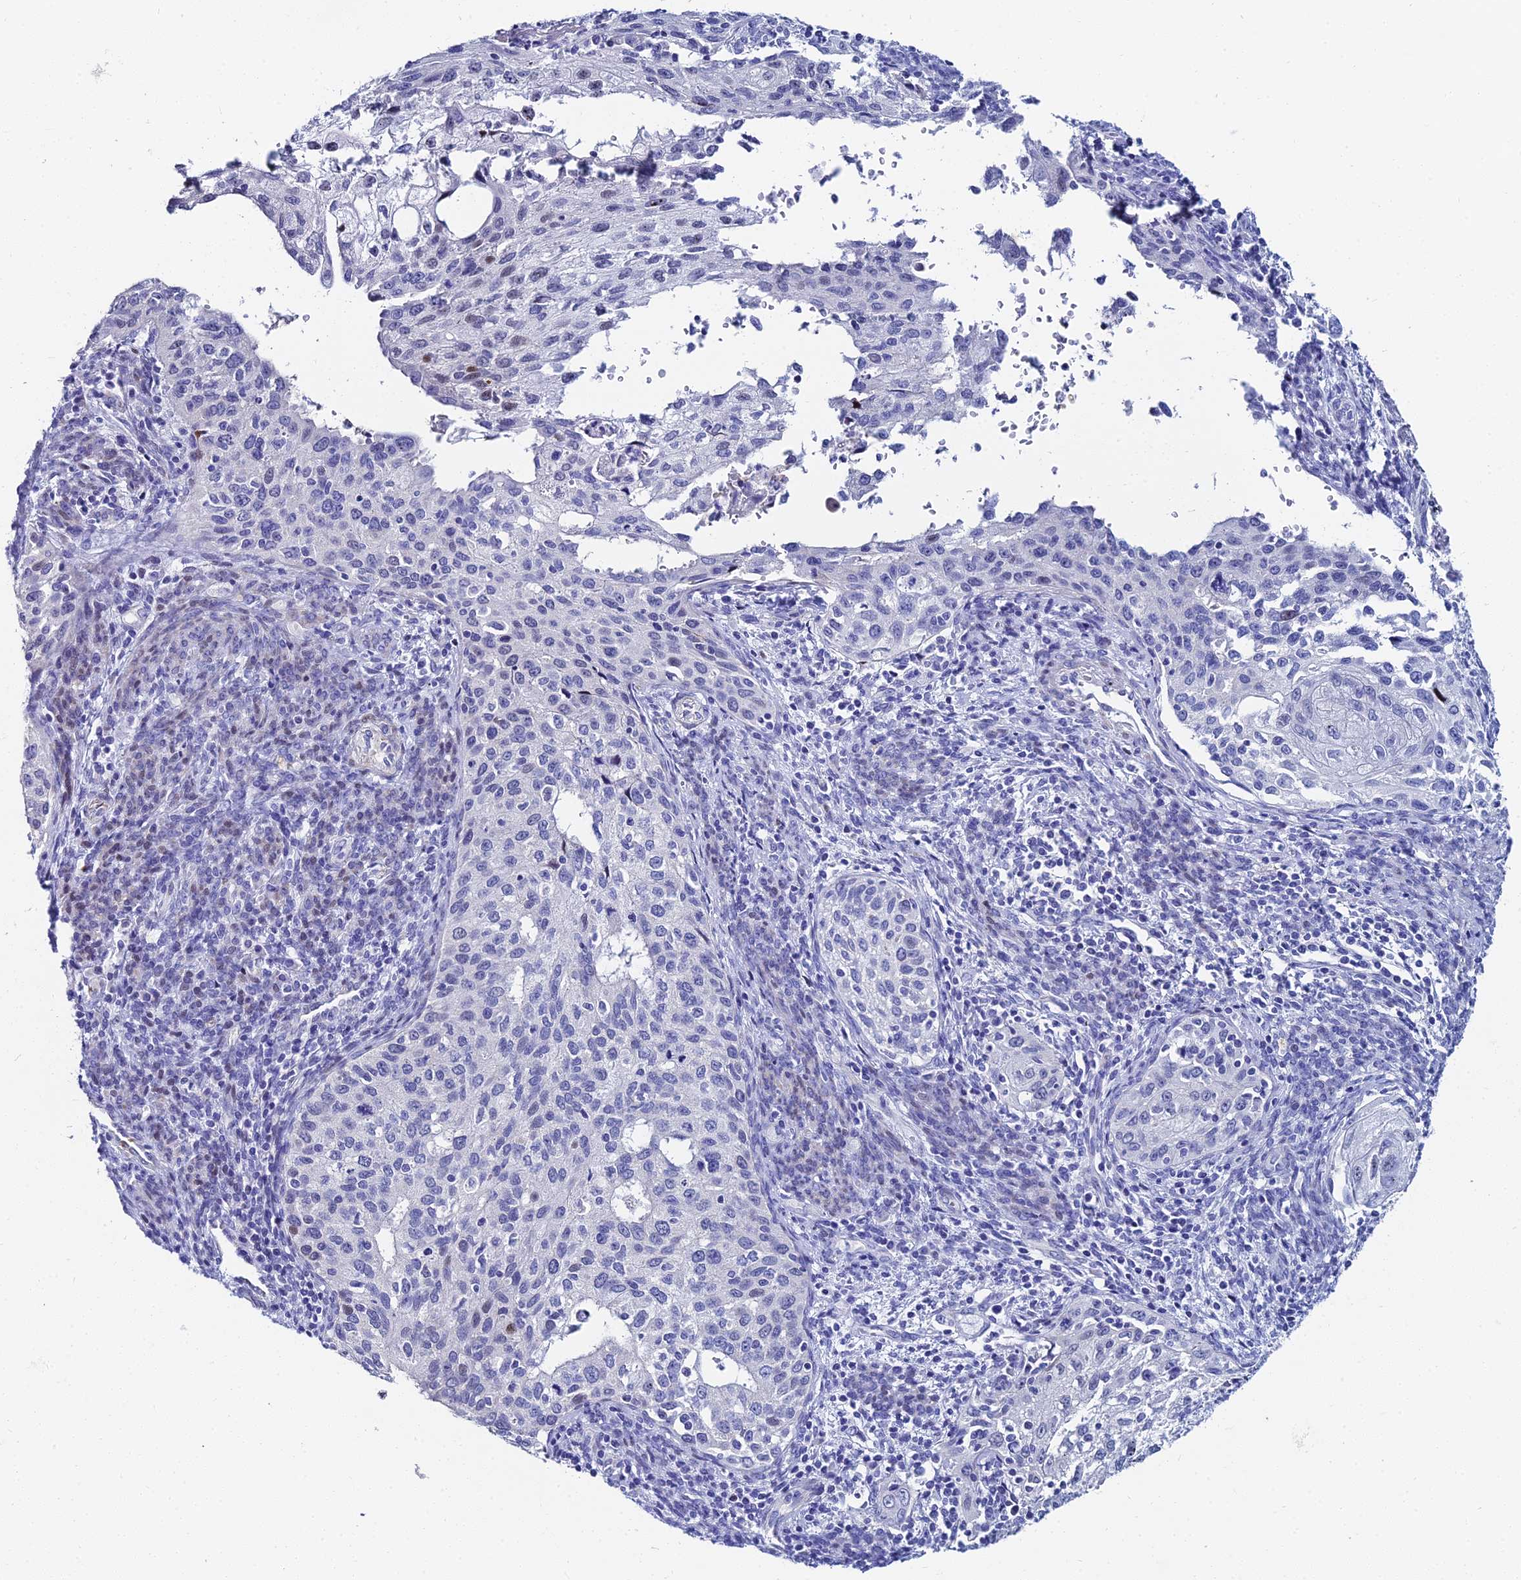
{"staining": {"intensity": "negative", "quantity": "none", "location": "none"}, "tissue": "cervical cancer", "cell_type": "Tumor cells", "image_type": "cancer", "snomed": [{"axis": "morphology", "description": "Squamous cell carcinoma, NOS"}, {"axis": "topography", "description": "Cervix"}], "caption": "IHC image of neoplastic tissue: human cervical cancer (squamous cell carcinoma) stained with DAB displays no significant protein expression in tumor cells.", "gene": "HSPA1L", "patient": {"sex": "female", "age": 67}}